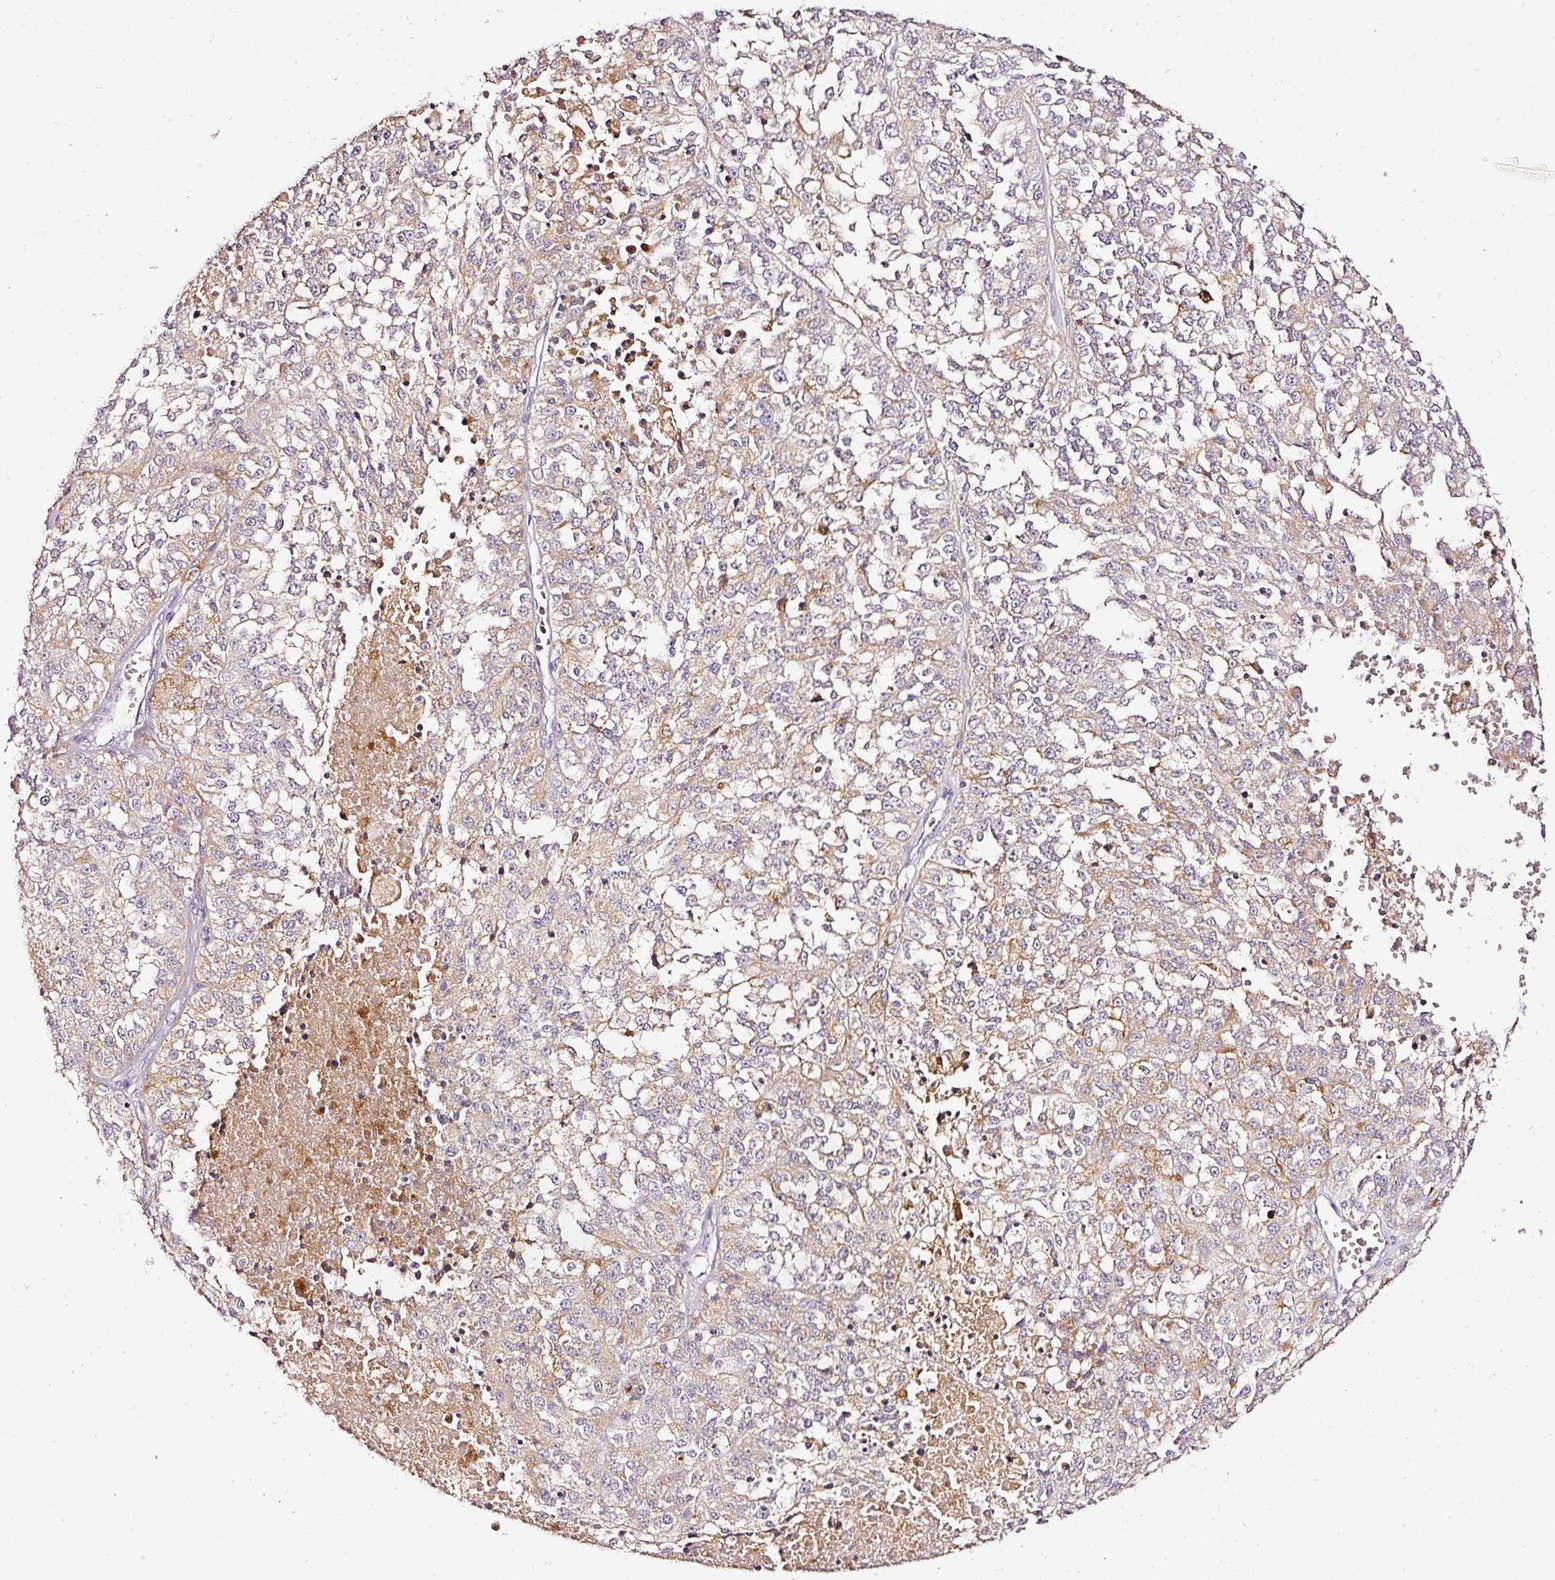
{"staining": {"intensity": "weak", "quantity": ">75%", "location": "cytoplasmic/membranous"}, "tissue": "melanoma", "cell_type": "Tumor cells", "image_type": "cancer", "snomed": [{"axis": "morphology", "description": "Malignant melanoma, NOS"}, {"axis": "topography", "description": "Skin"}], "caption": "Tumor cells reveal weak cytoplasmic/membranous staining in approximately >75% of cells in melanoma. Immunohistochemistry (ihc) stains the protein in brown and the nuclei are stained blue.", "gene": "CYB561A3", "patient": {"sex": "female", "age": 64}}